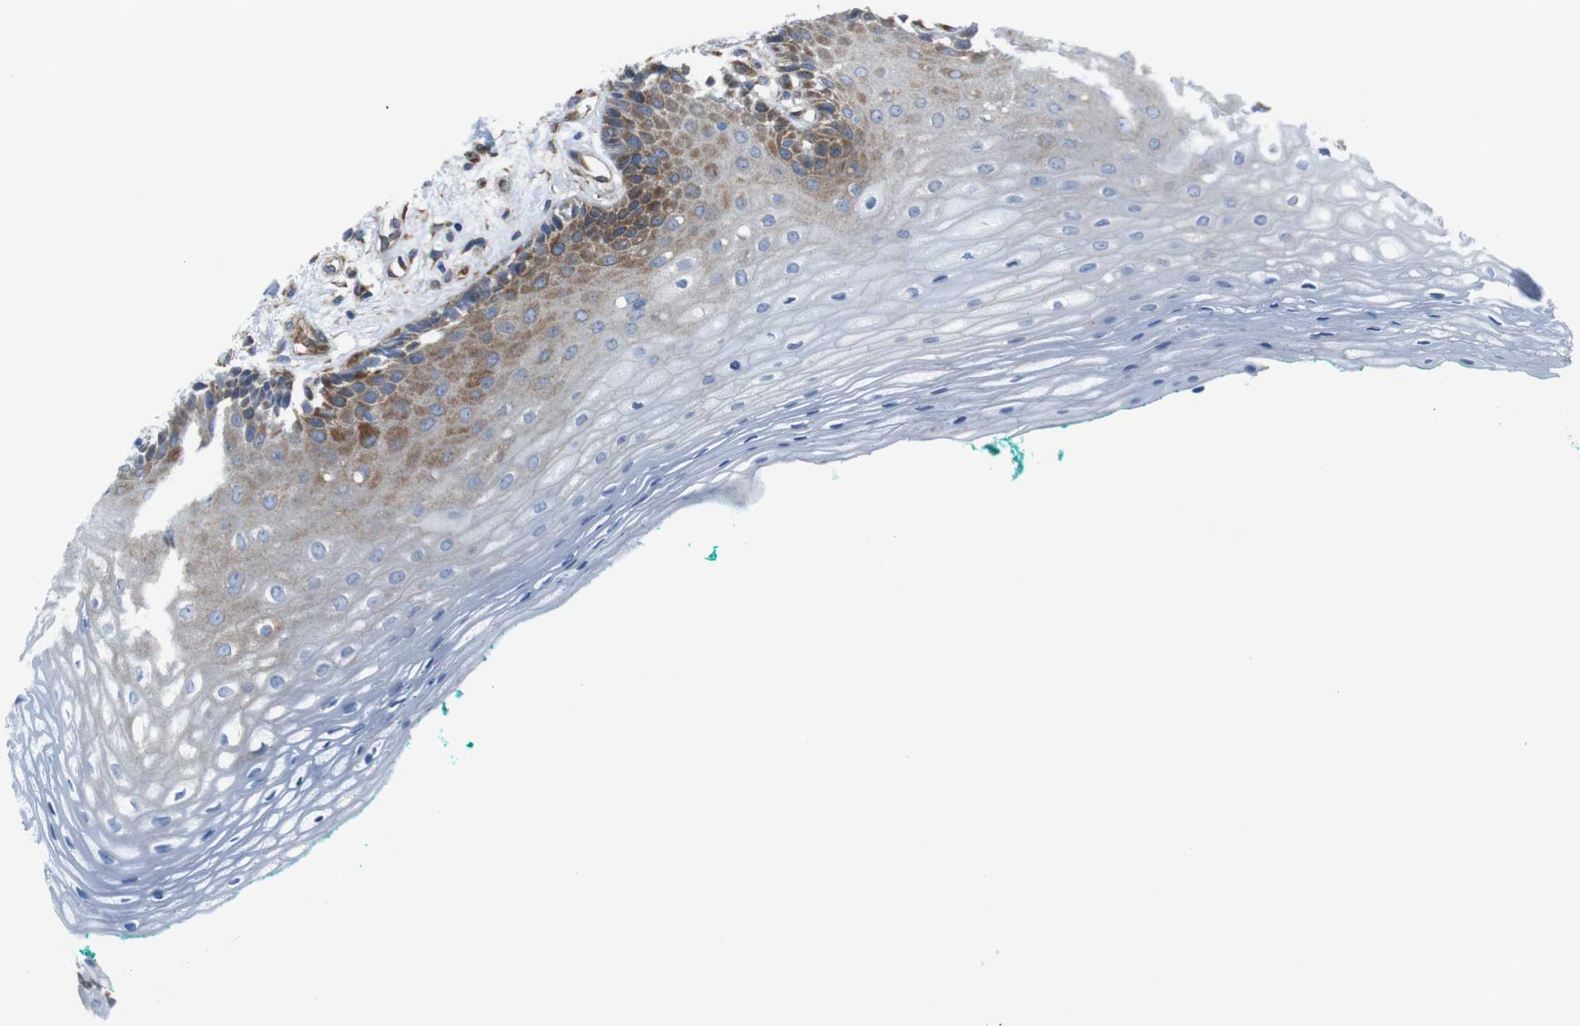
{"staining": {"intensity": "moderate", "quantity": ">75%", "location": "cytoplasmic/membranous"}, "tissue": "oral mucosa", "cell_type": "Squamous epithelial cells", "image_type": "normal", "snomed": [{"axis": "morphology", "description": "Normal tissue, NOS"}, {"axis": "topography", "description": "Skeletal muscle"}, {"axis": "topography", "description": "Oral tissue"}, {"axis": "topography", "description": "Peripheral nerve tissue"}], "caption": "Squamous epithelial cells demonstrate medium levels of moderate cytoplasmic/membranous expression in approximately >75% of cells in benign human oral mucosa.", "gene": "DIAPH2", "patient": {"sex": "female", "age": 84}}